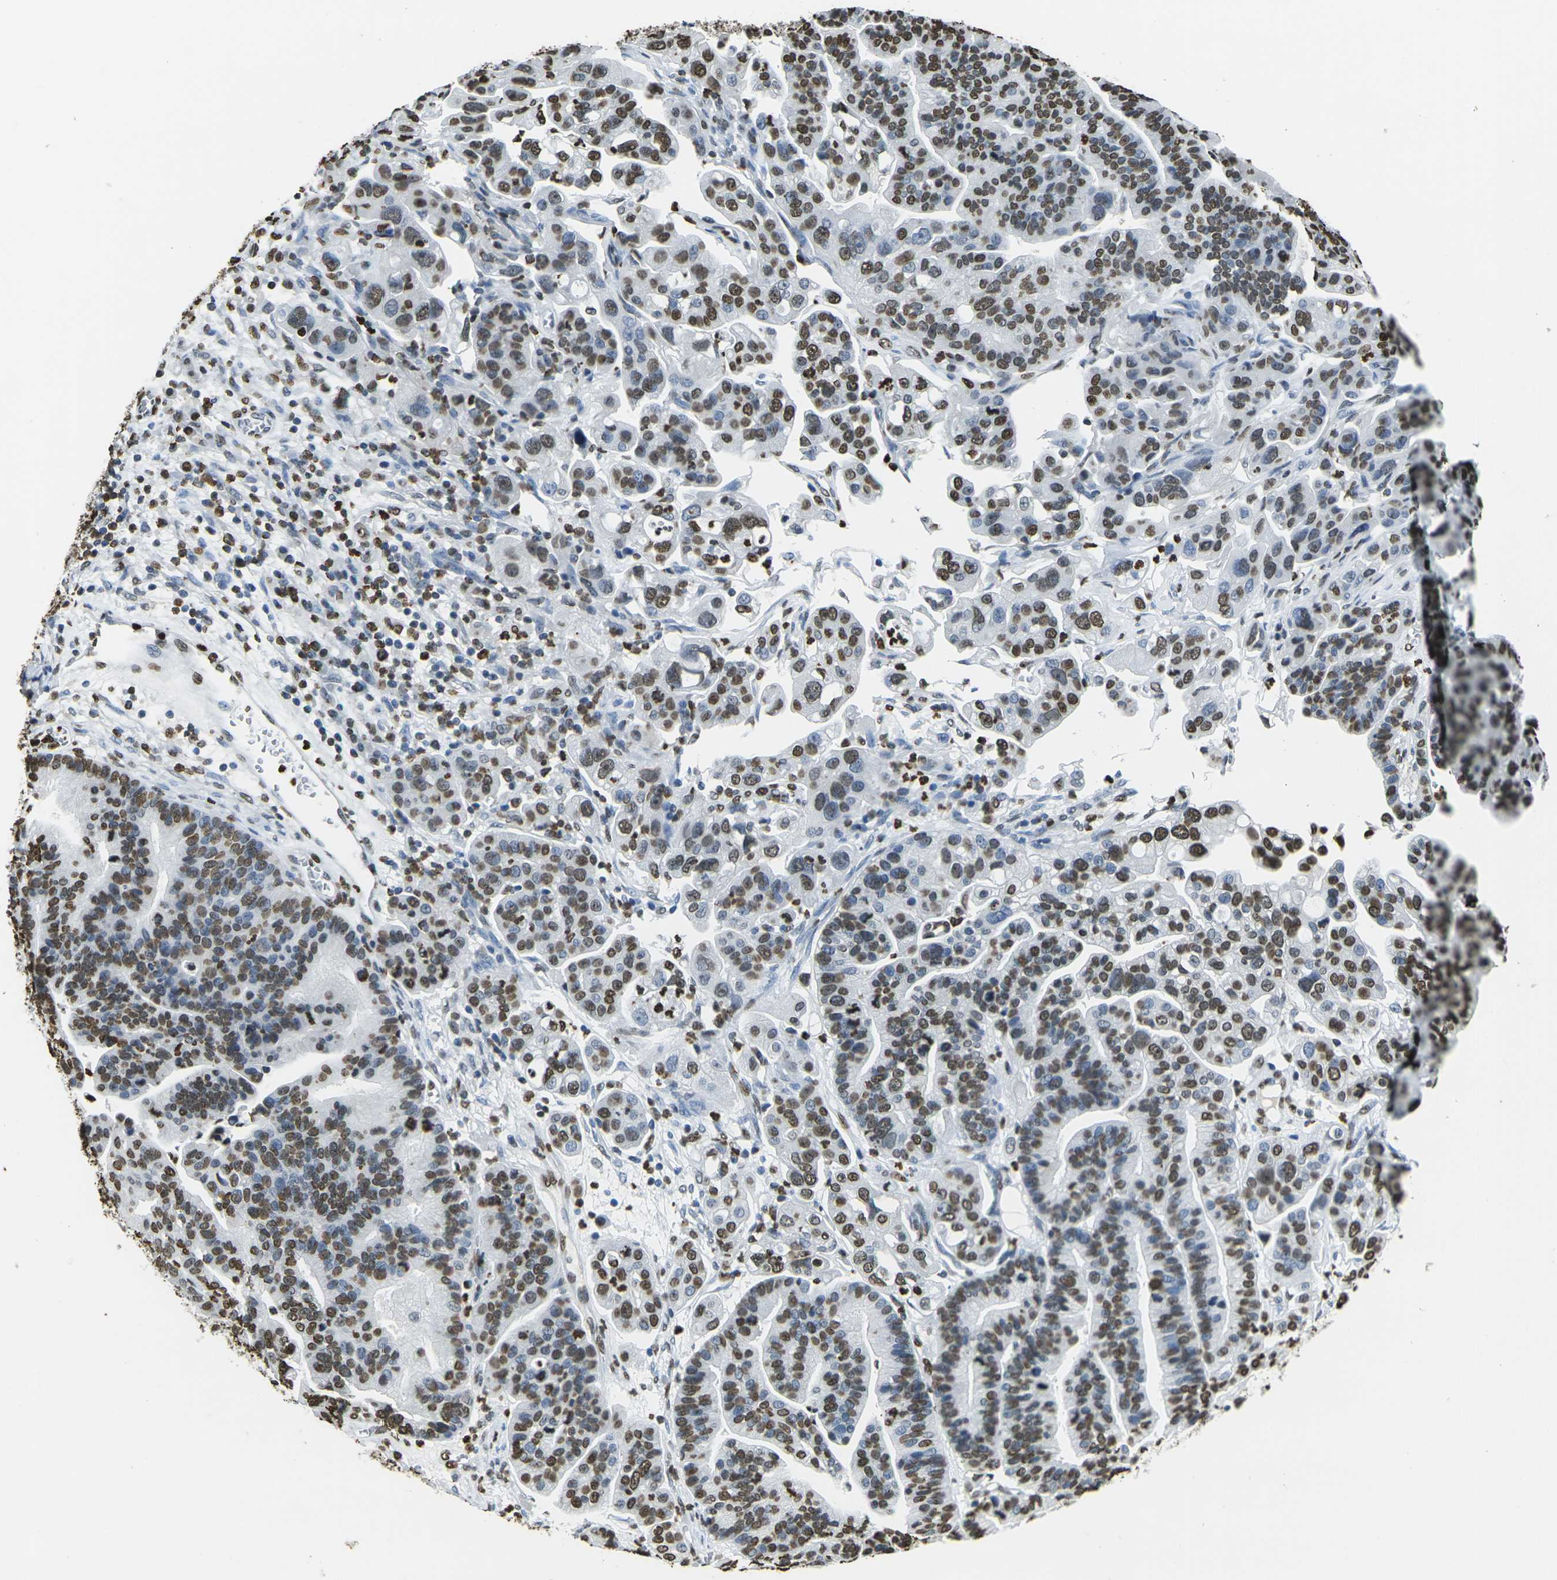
{"staining": {"intensity": "strong", "quantity": "25%-75%", "location": "nuclear"}, "tissue": "ovarian cancer", "cell_type": "Tumor cells", "image_type": "cancer", "snomed": [{"axis": "morphology", "description": "Cystadenocarcinoma, serous, NOS"}, {"axis": "topography", "description": "Ovary"}], "caption": "Human serous cystadenocarcinoma (ovarian) stained with a brown dye displays strong nuclear positive positivity in about 25%-75% of tumor cells.", "gene": "DRAXIN", "patient": {"sex": "female", "age": 56}}